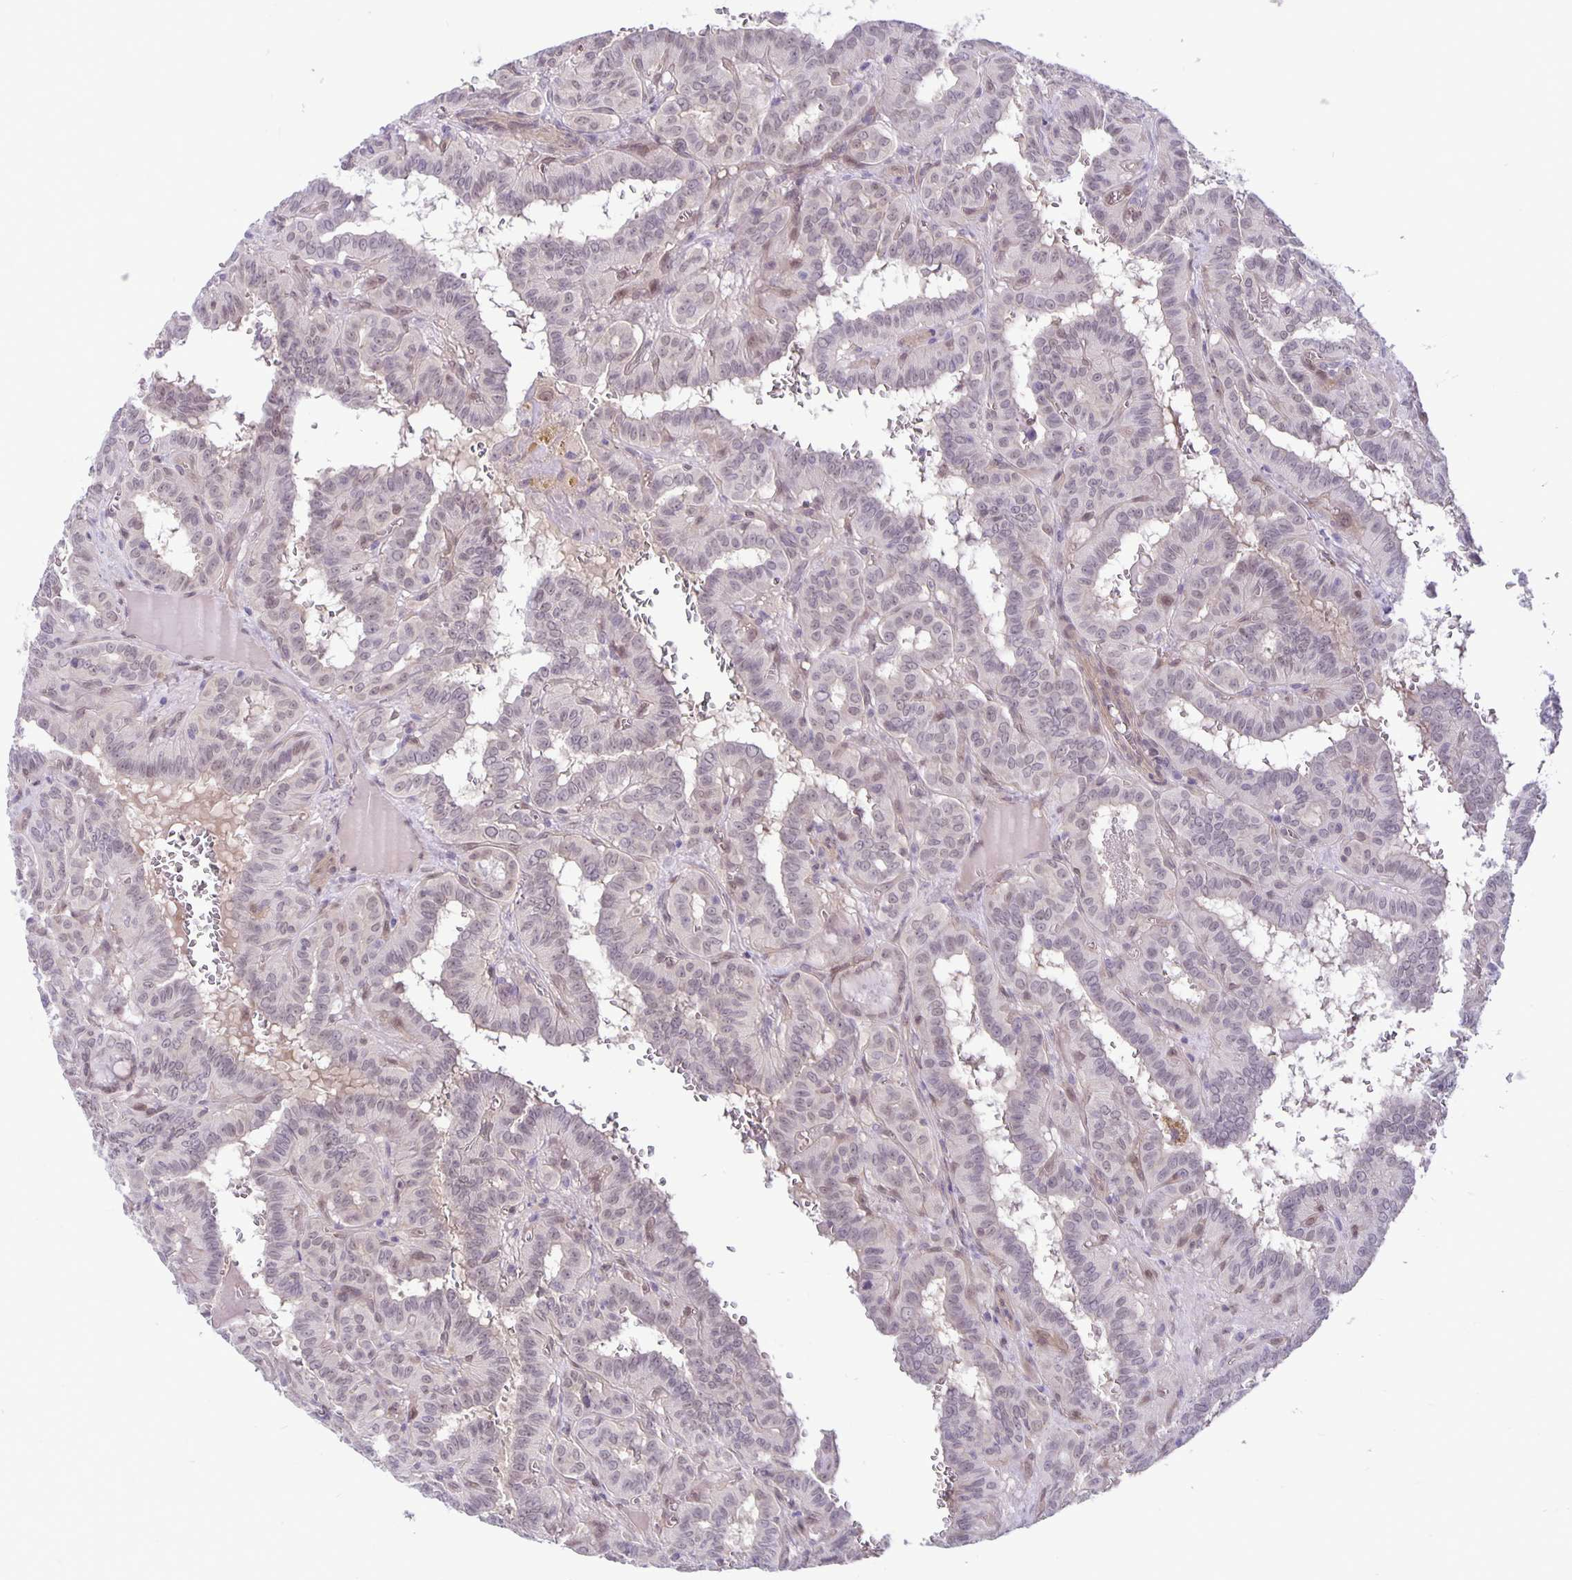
{"staining": {"intensity": "negative", "quantity": "none", "location": "none"}, "tissue": "thyroid cancer", "cell_type": "Tumor cells", "image_type": "cancer", "snomed": [{"axis": "morphology", "description": "Papillary adenocarcinoma, NOS"}, {"axis": "topography", "description": "Thyroid gland"}], "caption": "Tumor cells are negative for protein expression in human thyroid papillary adenocarcinoma. The staining is performed using DAB (3,3'-diaminobenzidine) brown chromogen with nuclei counter-stained in using hematoxylin.", "gene": "TAX1BP3", "patient": {"sex": "female", "age": 21}}